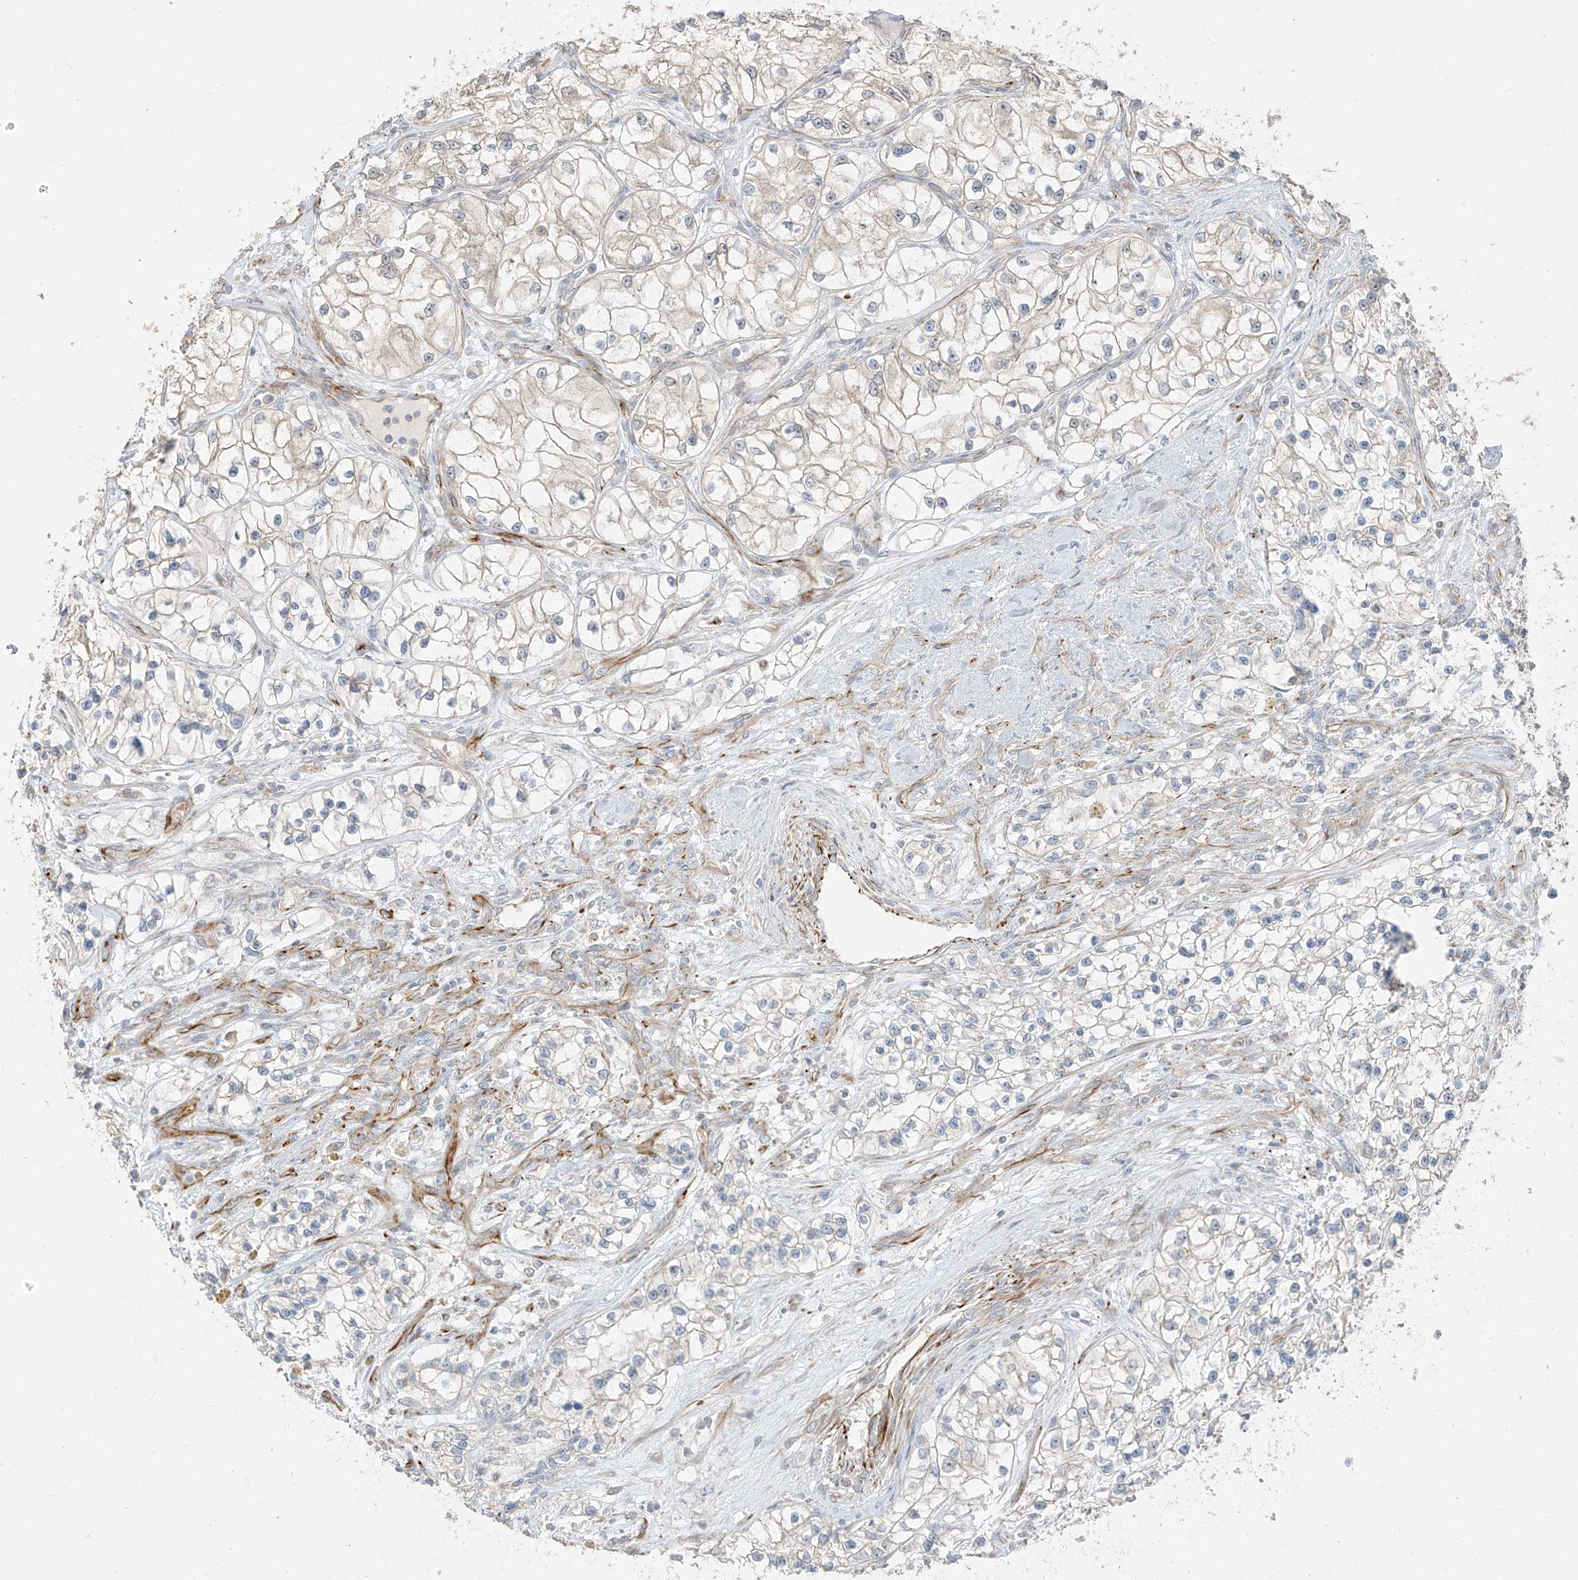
{"staining": {"intensity": "negative", "quantity": "none", "location": "none"}, "tissue": "renal cancer", "cell_type": "Tumor cells", "image_type": "cancer", "snomed": [{"axis": "morphology", "description": "Adenocarcinoma, NOS"}, {"axis": "topography", "description": "Kidney"}], "caption": "A high-resolution photomicrograph shows IHC staining of renal adenocarcinoma, which shows no significant positivity in tumor cells. (Immunohistochemistry (ihc), brightfield microscopy, high magnification).", "gene": "DCDC2", "patient": {"sex": "female", "age": 57}}